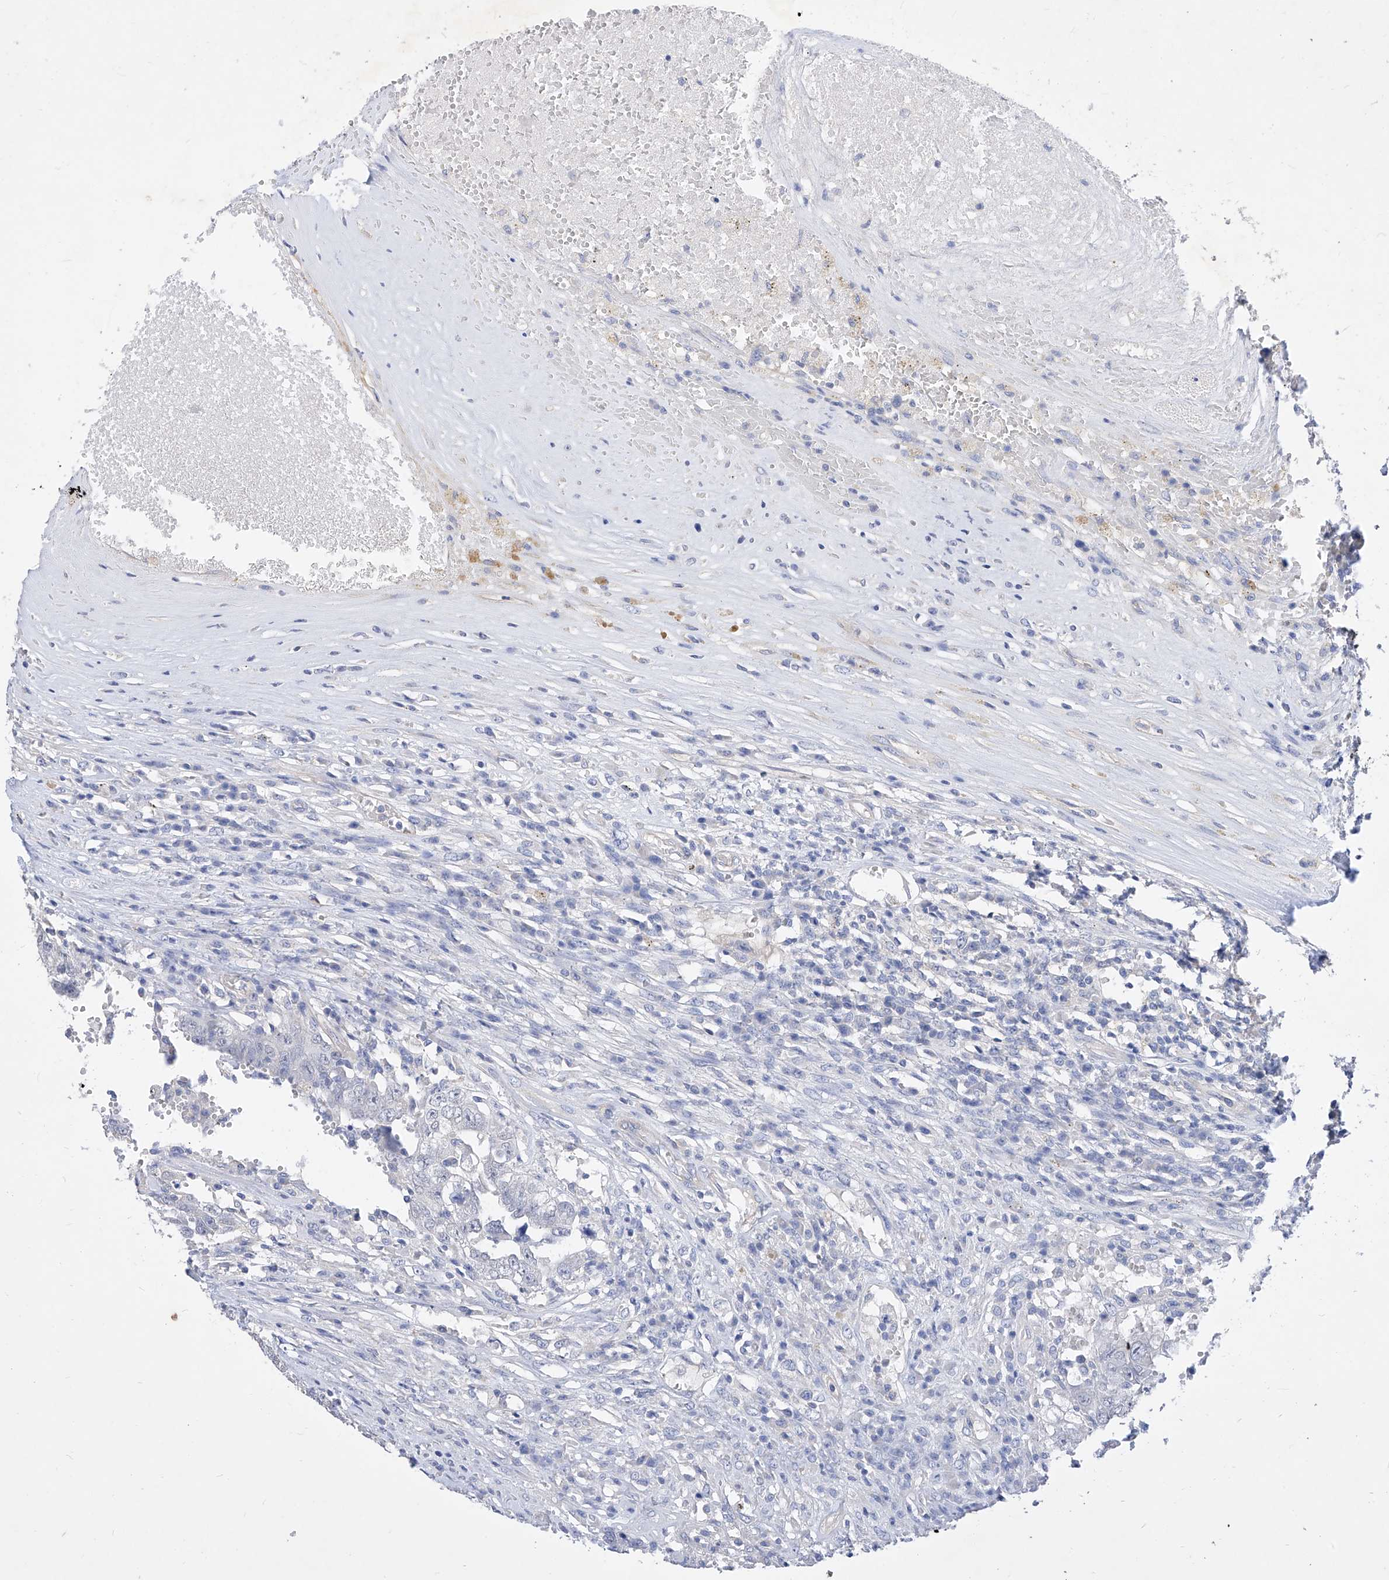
{"staining": {"intensity": "negative", "quantity": "none", "location": "none"}, "tissue": "testis cancer", "cell_type": "Tumor cells", "image_type": "cancer", "snomed": [{"axis": "morphology", "description": "Carcinoma, Embryonal, NOS"}, {"axis": "topography", "description": "Testis"}], "caption": "The immunohistochemistry (IHC) photomicrograph has no significant positivity in tumor cells of embryonal carcinoma (testis) tissue.", "gene": "SCGB2A1", "patient": {"sex": "male", "age": 26}}